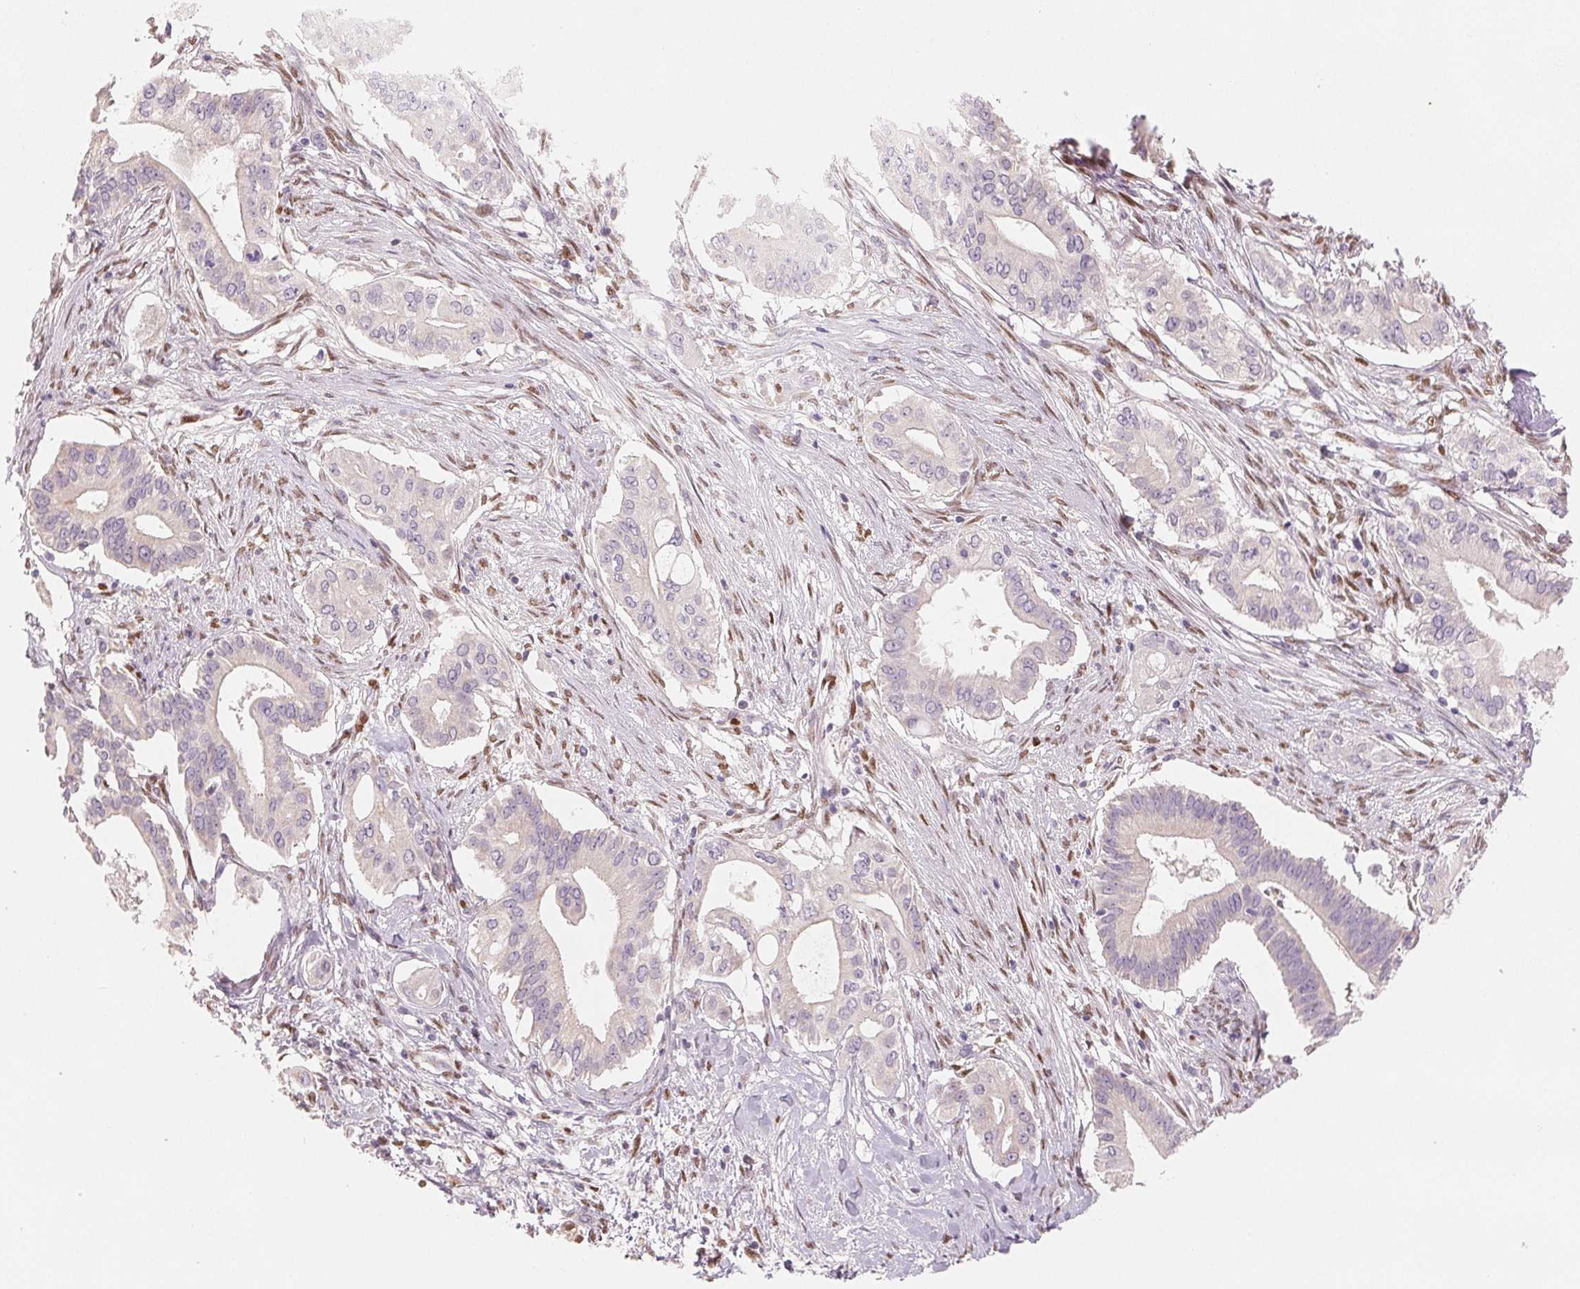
{"staining": {"intensity": "negative", "quantity": "none", "location": "none"}, "tissue": "pancreatic cancer", "cell_type": "Tumor cells", "image_type": "cancer", "snomed": [{"axis": "morphology", "description": "Adenocarcinoma, NOS"}, {"axis": "topography", "description": "Pancreas"}], "caption": "There is no significant expression in tumor cells of pancreatic cancer (adenocarcinoma).", "gene": "SMARCD3", "patient": {"sex": "female", "age": 68}}